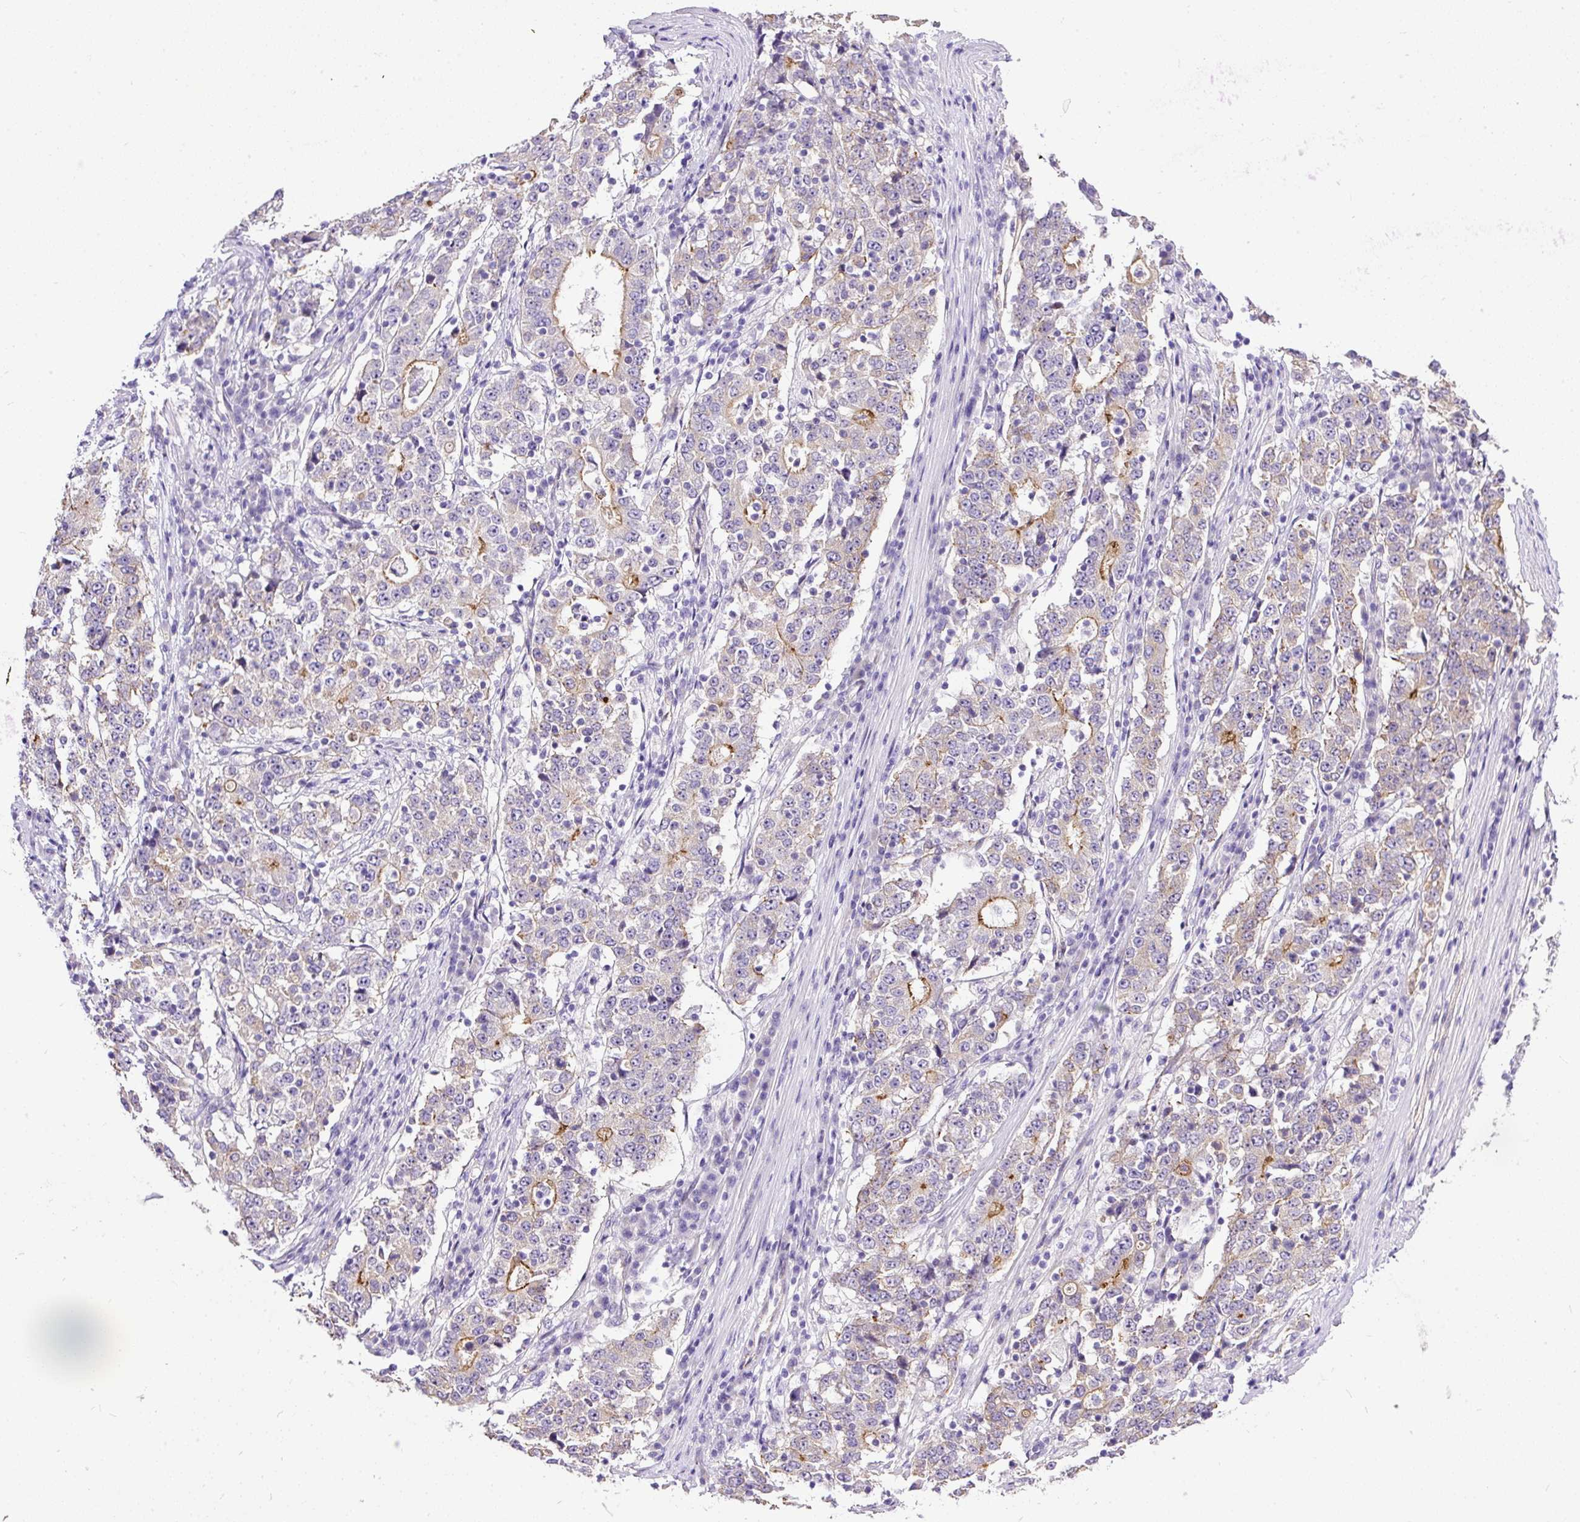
{"staining": {"intensity": "moderate", "quantity": "<25%", "location": "cytoplasmic/membranous"}, "tissue": "stomach cancer", "cell_type": "Tumor cells", "image_type": "cancer", "snomed": [{"axis": "morphology", "description": "Adenocarcinoma, NOS"}, {"axis": "topography", "description": "Stomach"}], "caption": "This is a micrograph of immunohistochemistry staining of adenocarcinoma (stomach), which shows moderate staining in the cytoplasmic/membranous of tumor cells.", "gene": "MAGEB16", "patient": {"sex": "male", "age": 59}}